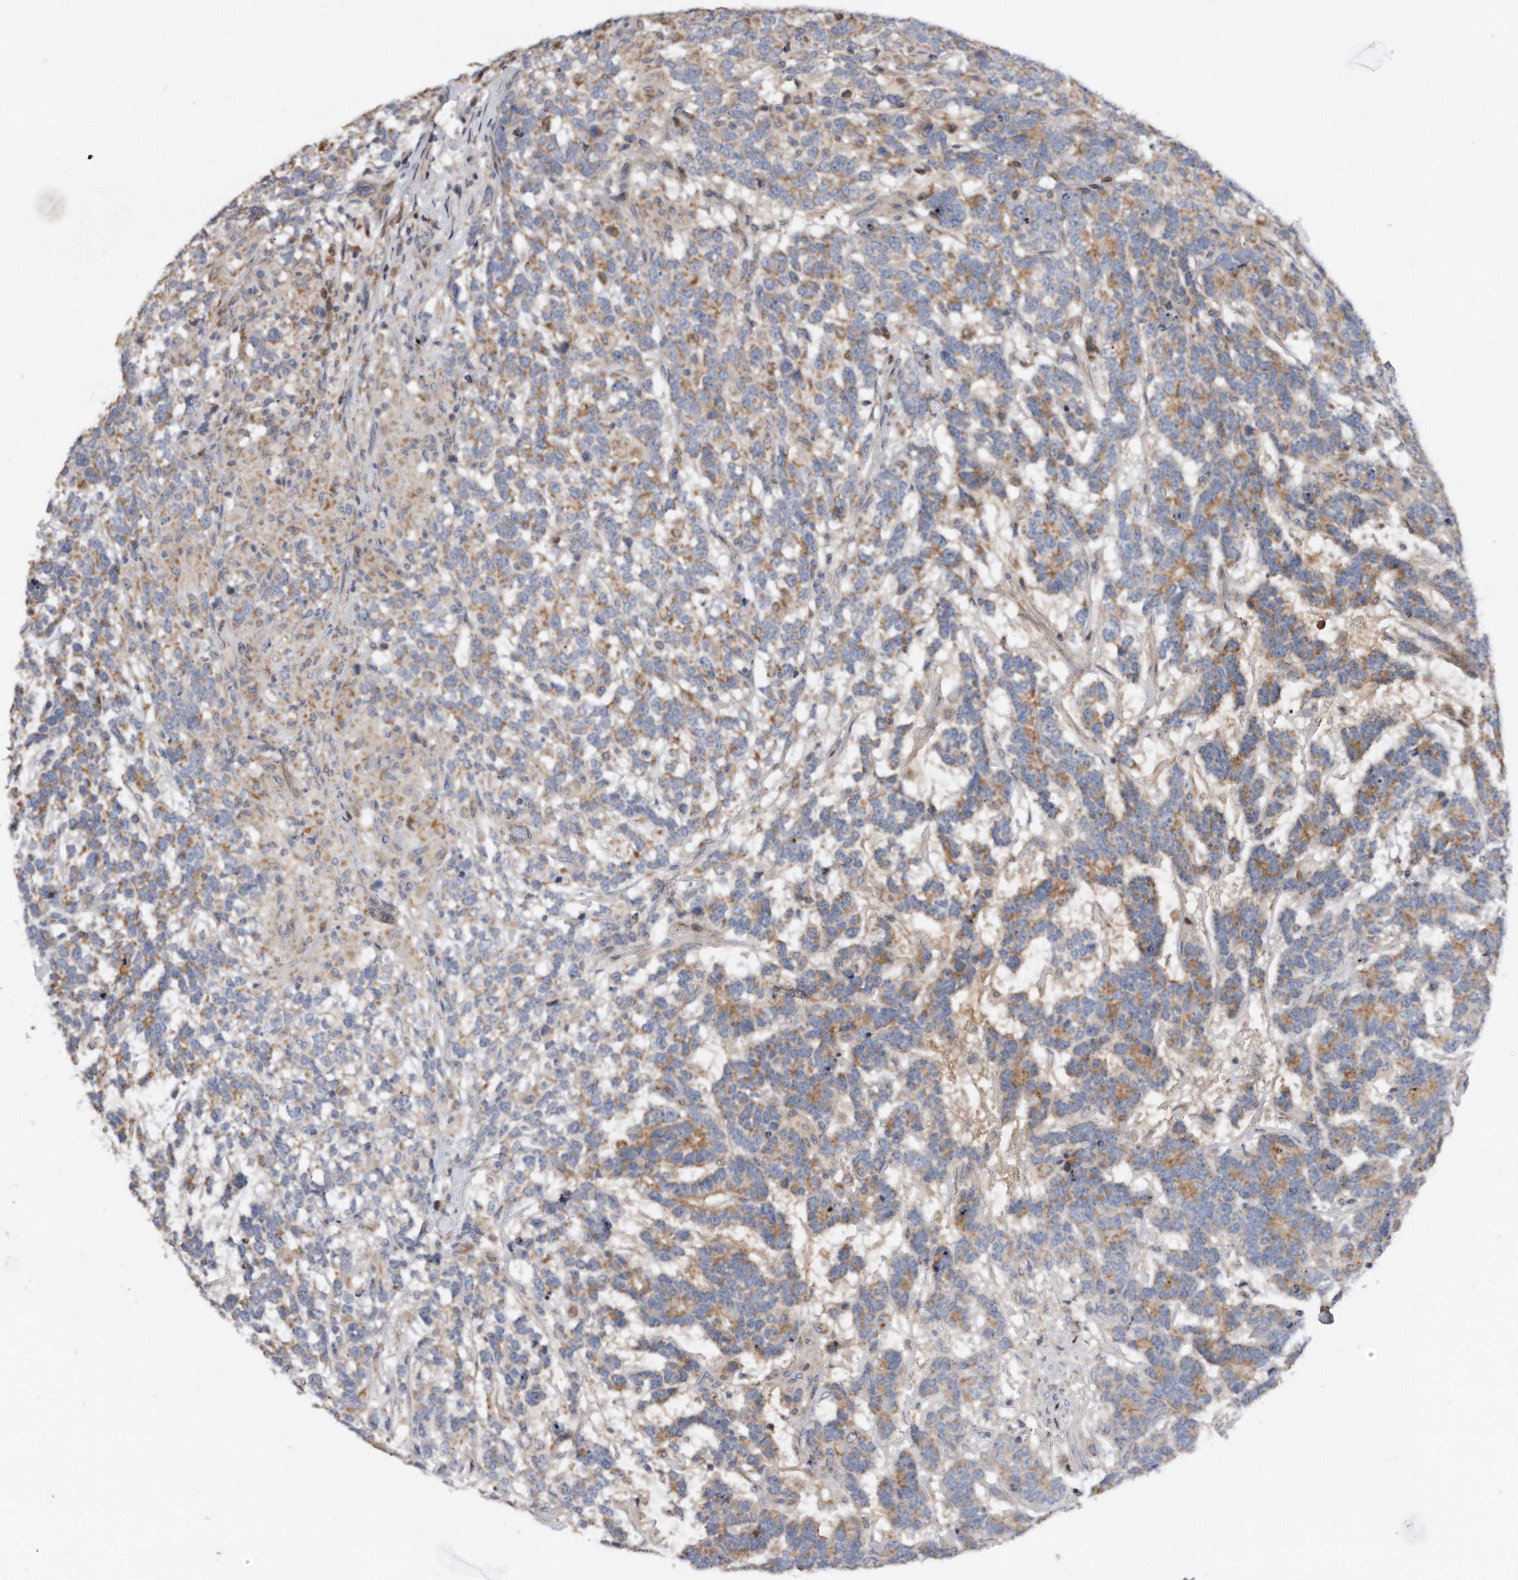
{"staining": {"intensity": "moderate", "quantity": "<25%", "location": "cytoplasmic/membranous"}, "tissue": "testis cancer", "cell_type": "Tumor cells", "image_type": "cancer", "snomed": [{"axis": "morphology", "description": "Carcinoma, Embryonal, NOS"}, {"axis": "topography", "description": "Testis"}], "caption": "Immunohistochemical staining of human embryonal carcinoma (testis) displays low levels of moderate cytoplasmic/membranous protein positivity in about <25% of tumor cells.", "gene": "CDH12", "patient": {"sex": "male", "age": 26}}